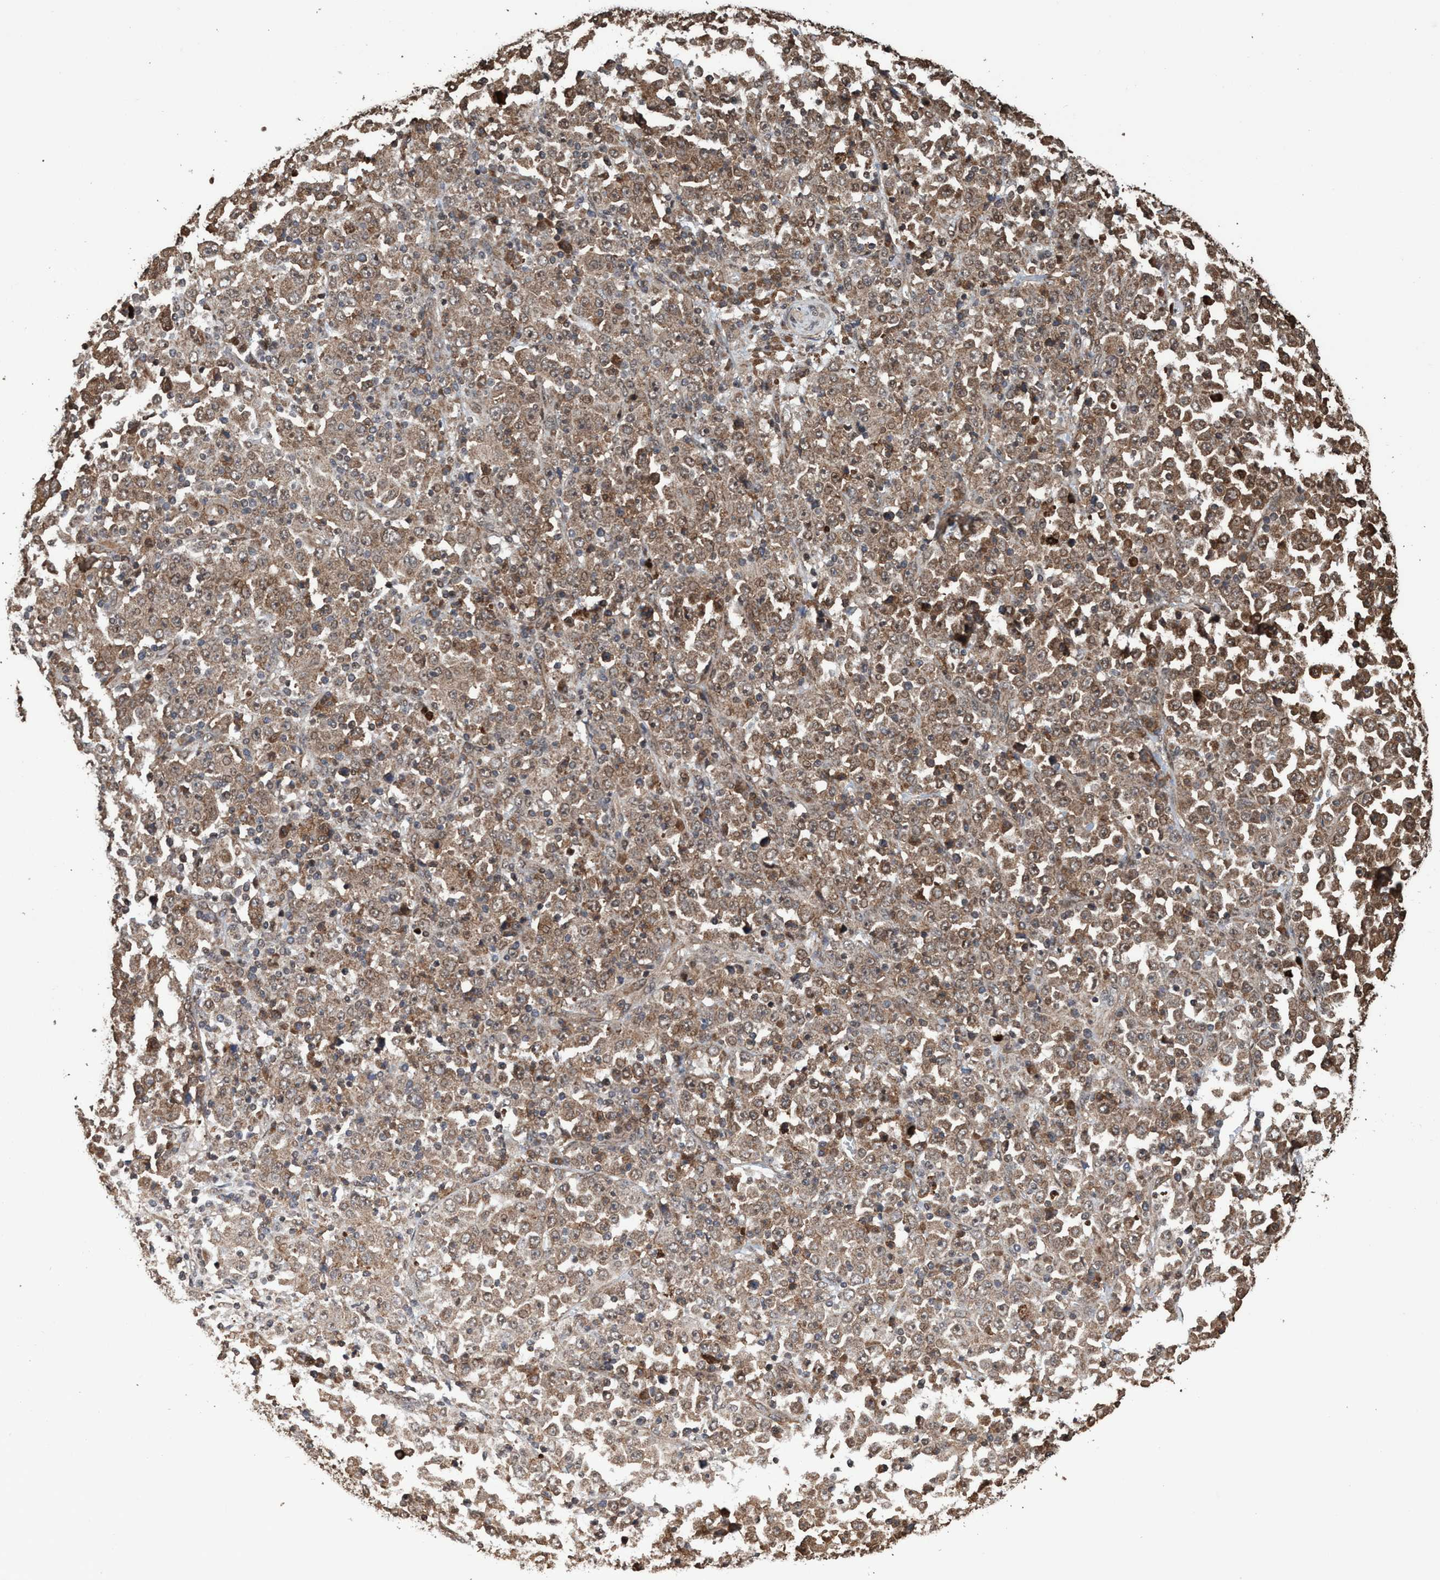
{"staining": {"intensity": "moderate", "quantity": ">75%", "location": "cytoplasmic/membranous,nuclear"}, "tissue": "stomach cancer", "cell_type": "Tumor cells", "image_type": "cancer", "snomed": [{"axis": "morphology", "description": "Normal tissue, NOS"}, {"axis": "morphology", "description": "Adenocarcinoma, NOS"}, {"axis": "topography", "description": "Stomach, upper"}, {"axis": "topography", "description": "Stomach"}], "caption": "Protein expression analysis of human stomach cancer reveals moderate cytoplasmic/membranous and nuclear expression in about >75% of tumor cells.", "gene": "TRPC7", "patient": {"sex": "male", "age": 59}}